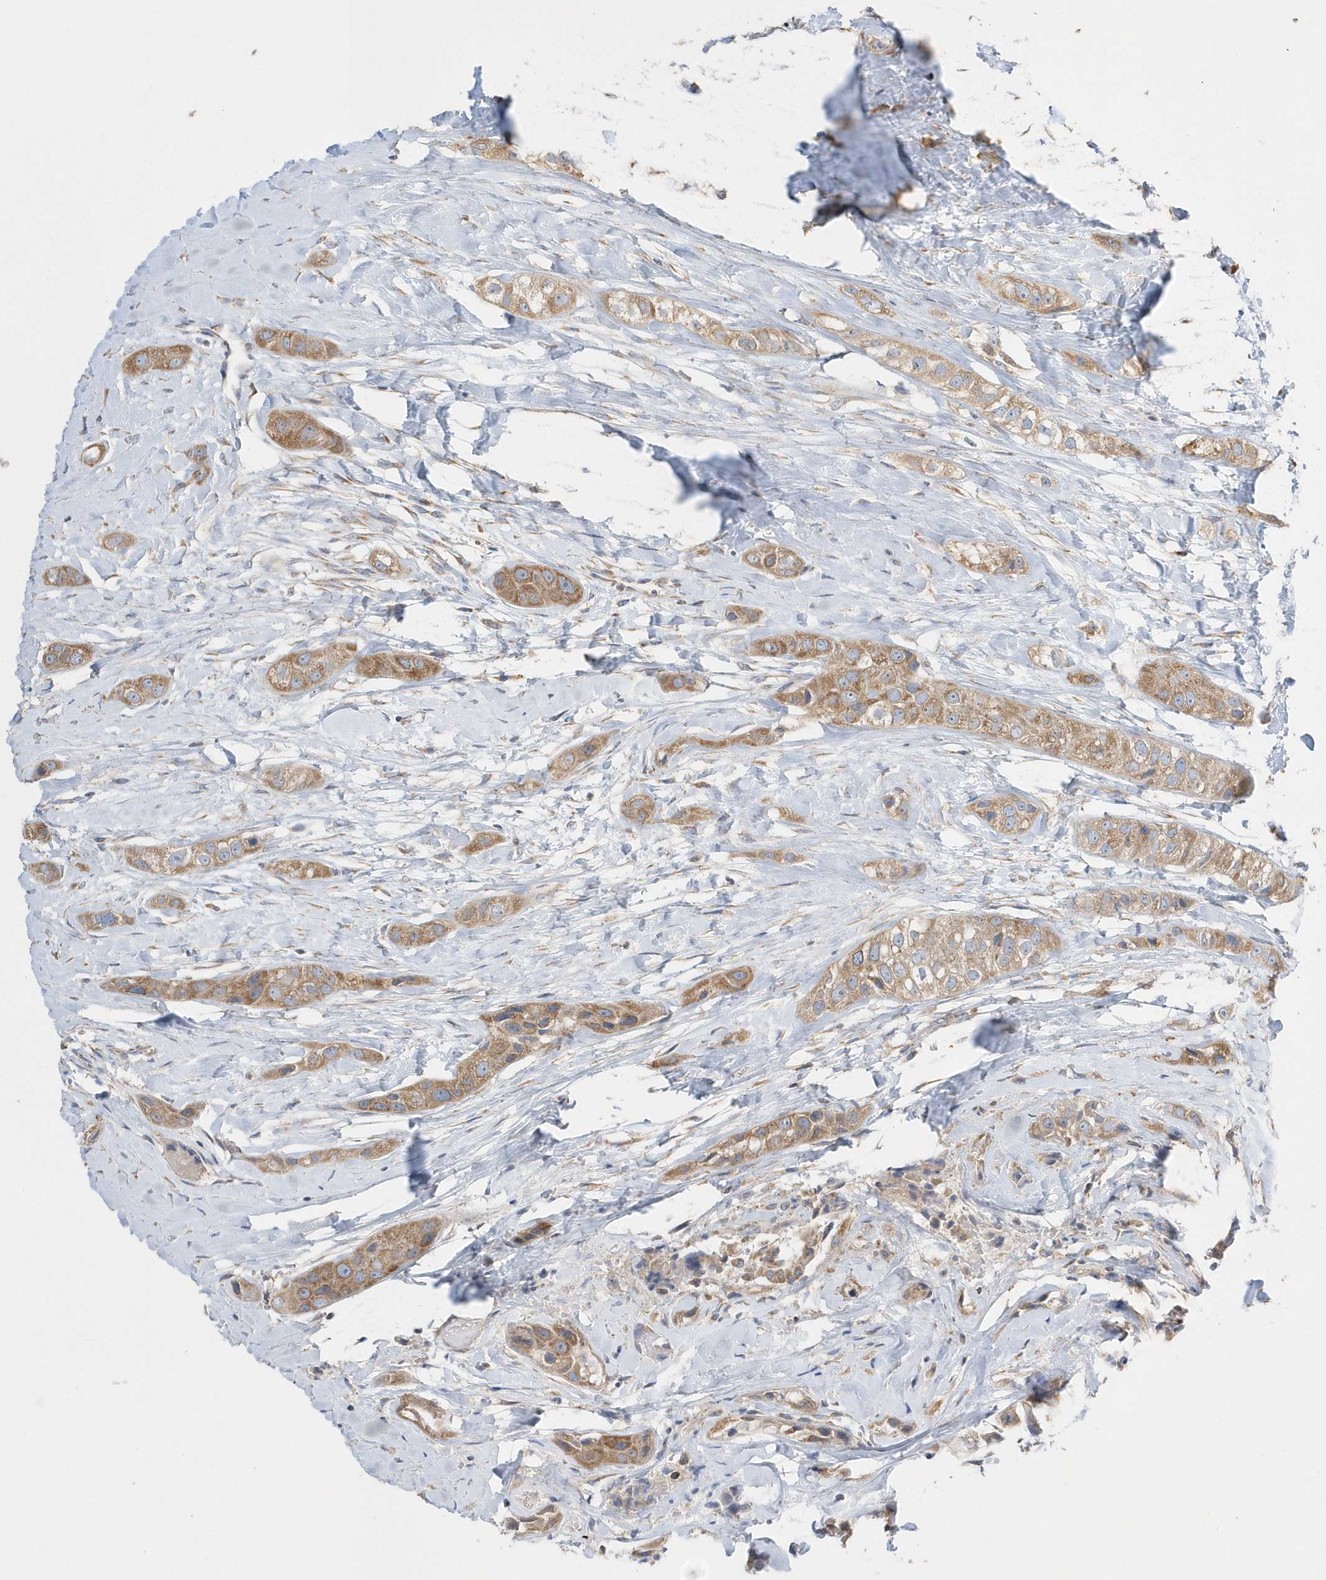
{"staining": {"intensity": "moderate", "quantity": ">75%", "location": "cytoplasmic/membranous"}, "tissue": "head and neck cancer", "cell_type": "Tumor cells", "image_type": "cancer", "snomed": [{"axis": "morphology", "description": "Normal tissue, NOS"}, {"axis": "morphology", "description": "Squamous cell carcinoma, NOS"}, {"axis": "topography", "description": "Skeletal muscle"}, {"axis": "topography", "description": "Head-Neck"}], "caption": "Moderate cytoplasmic/membranous protein expression is present in approximately >75% of tumor cells in squamous cell carcinoma (head and neck).", "gene": "SPATA5", "patient": {"sex": "male", "age": 51}}